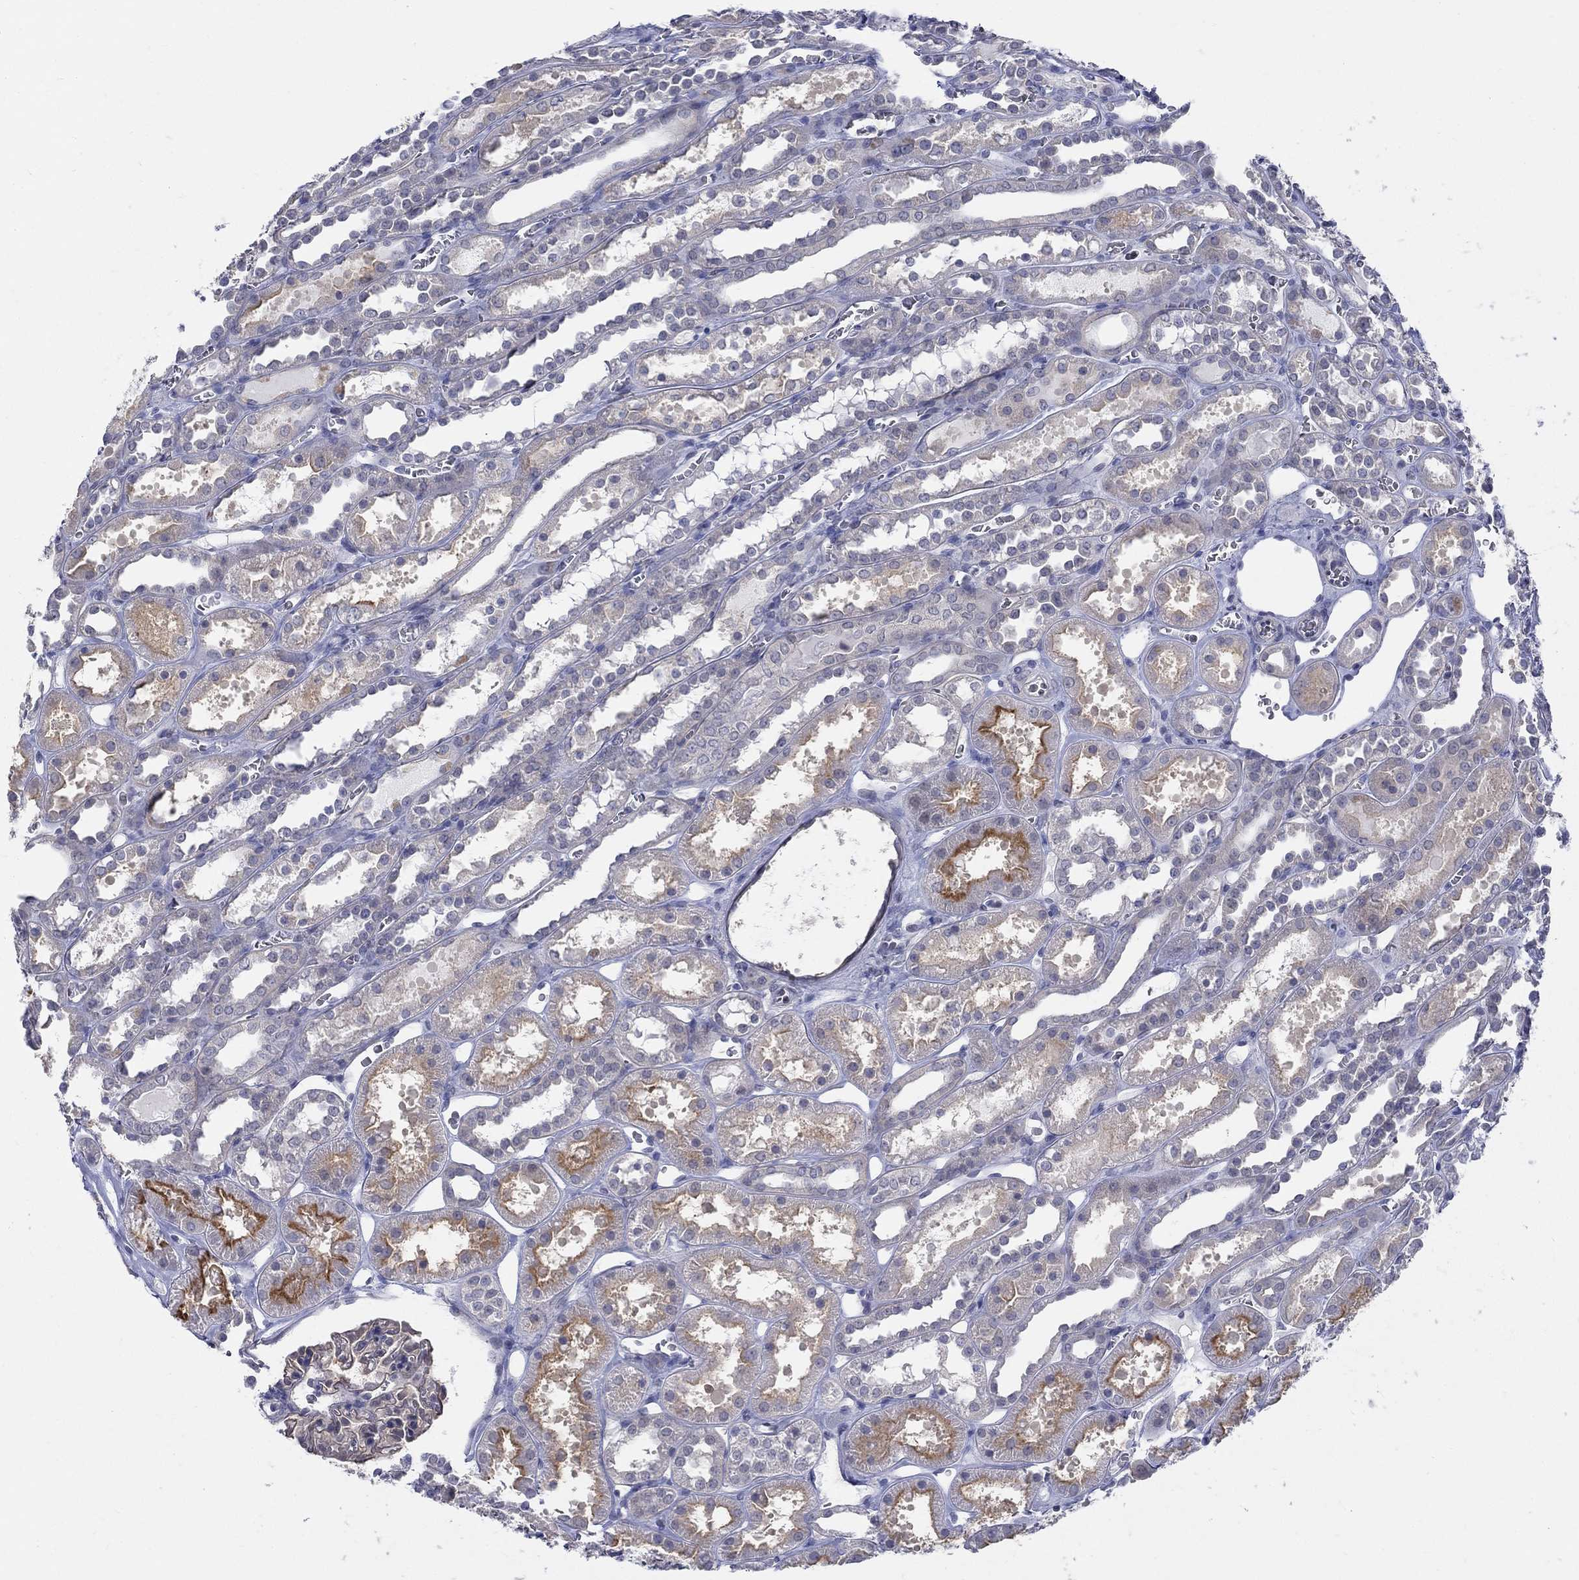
{"staining": {"intensity": "negative", "quantity": "none", "location": "none"}, "tissue": "kidney", "cell_type": "Cells in glomeruli", "image_type": "normal", "snomed": [{"axis": "morphology", "description": "Normal tissue, NOS"}, {"axis": "topography", "description": "Kidney"}], "caption": "High power microscopy histopathology image of an IHC photomicrograph of normal kidney, revealing no significant expression in cells in glomeruli.", "gene": "EGFLAM", "patient": {"sex": "female", "age": 41}}